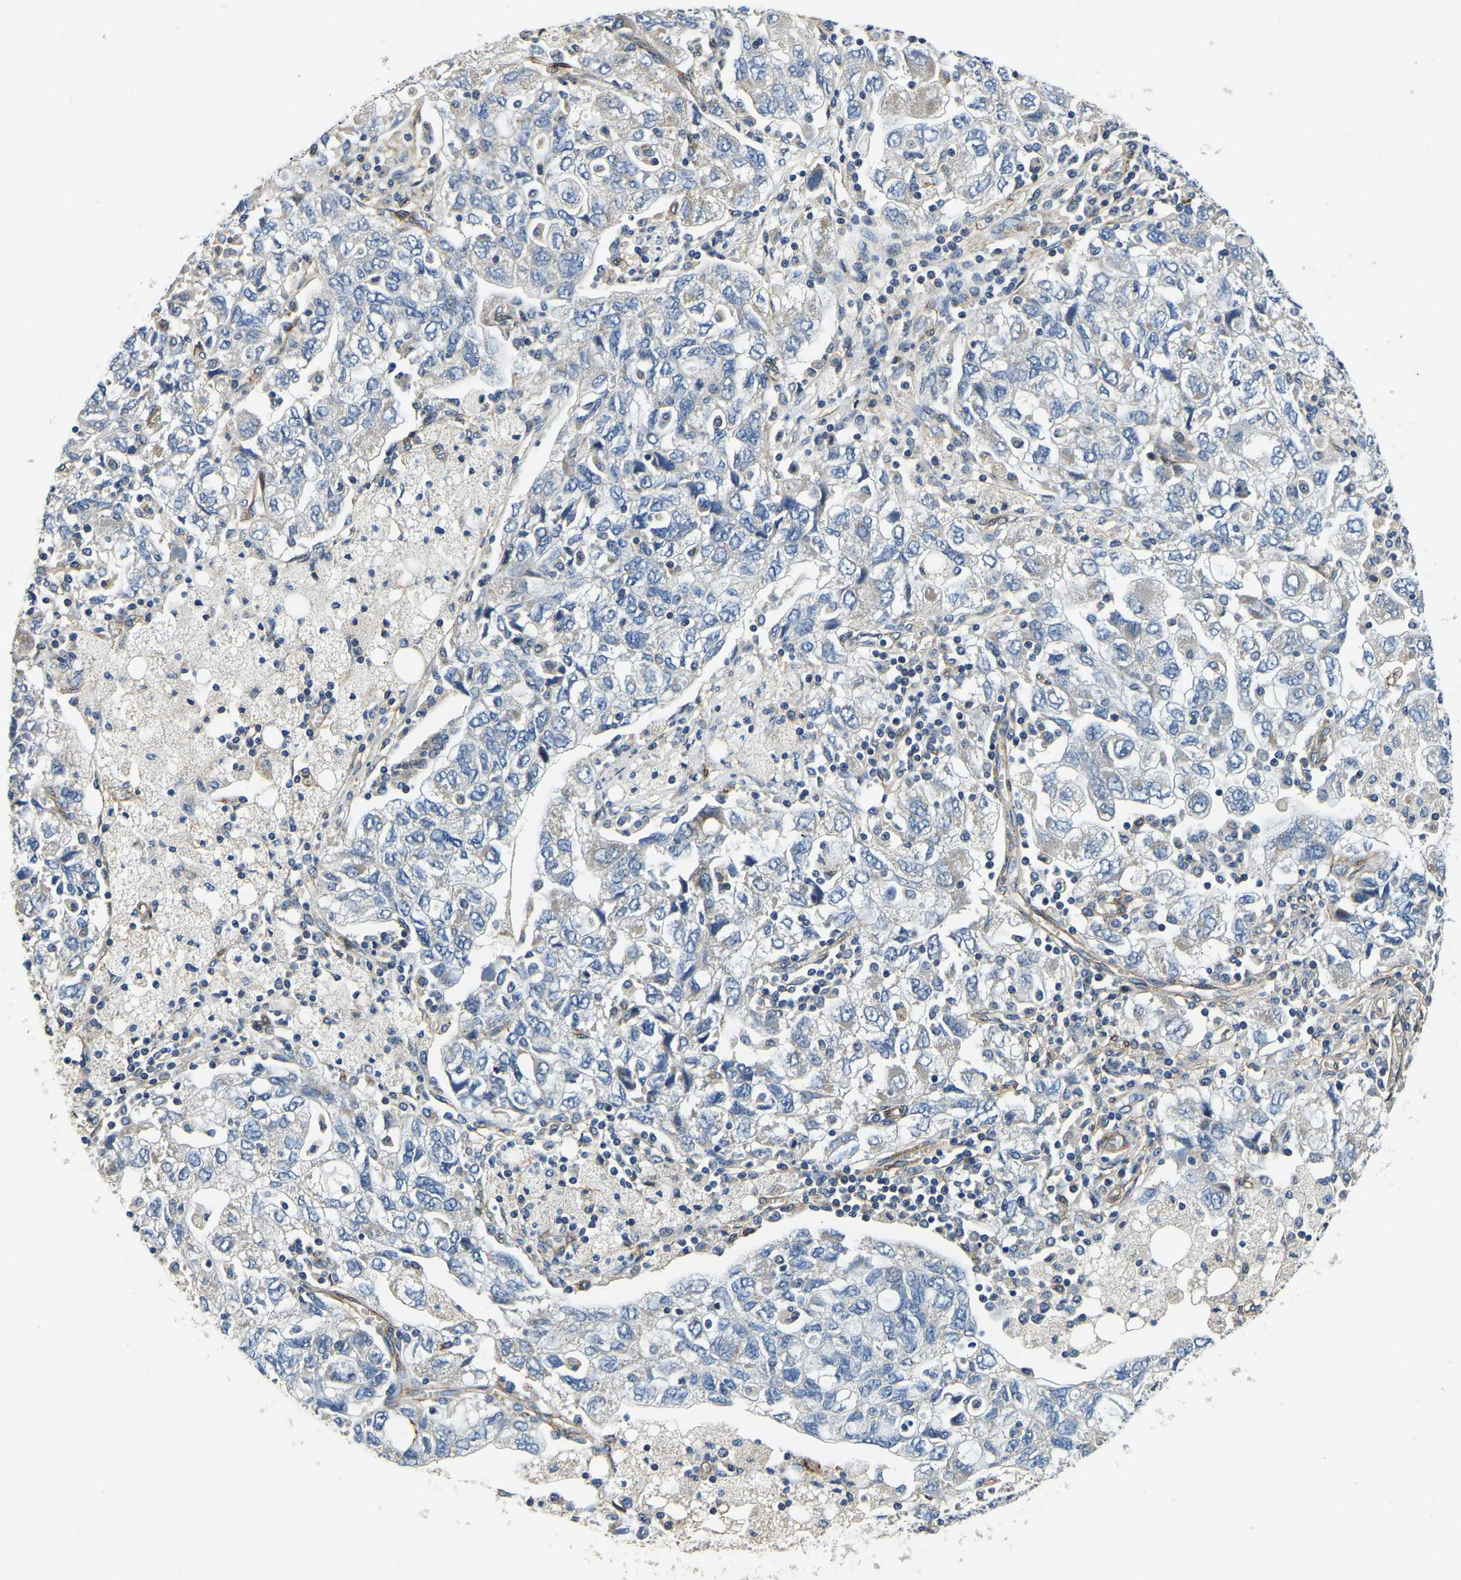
{"staining": {"intensity": "negative", "quantity": "none", "location": "none"}, "tissue": "ovarian cancer", "cell_type": "Tumor cells", "image_type": "cancer", "snomed": [{"axis": "morphology", "description": "Carcinoma, NOS"}, {"axis": "morphology", "description": "Cystadenocarcinoma, serous, NOS"}, {"axis": "topography", "description": "Ovary"}], "caption": "Tumor cells are negative for brown protein staining in ovarian serous cystadenocarcinoma.", "gene": "RNF39", "patient": {"sex": "female", "age": 69}}